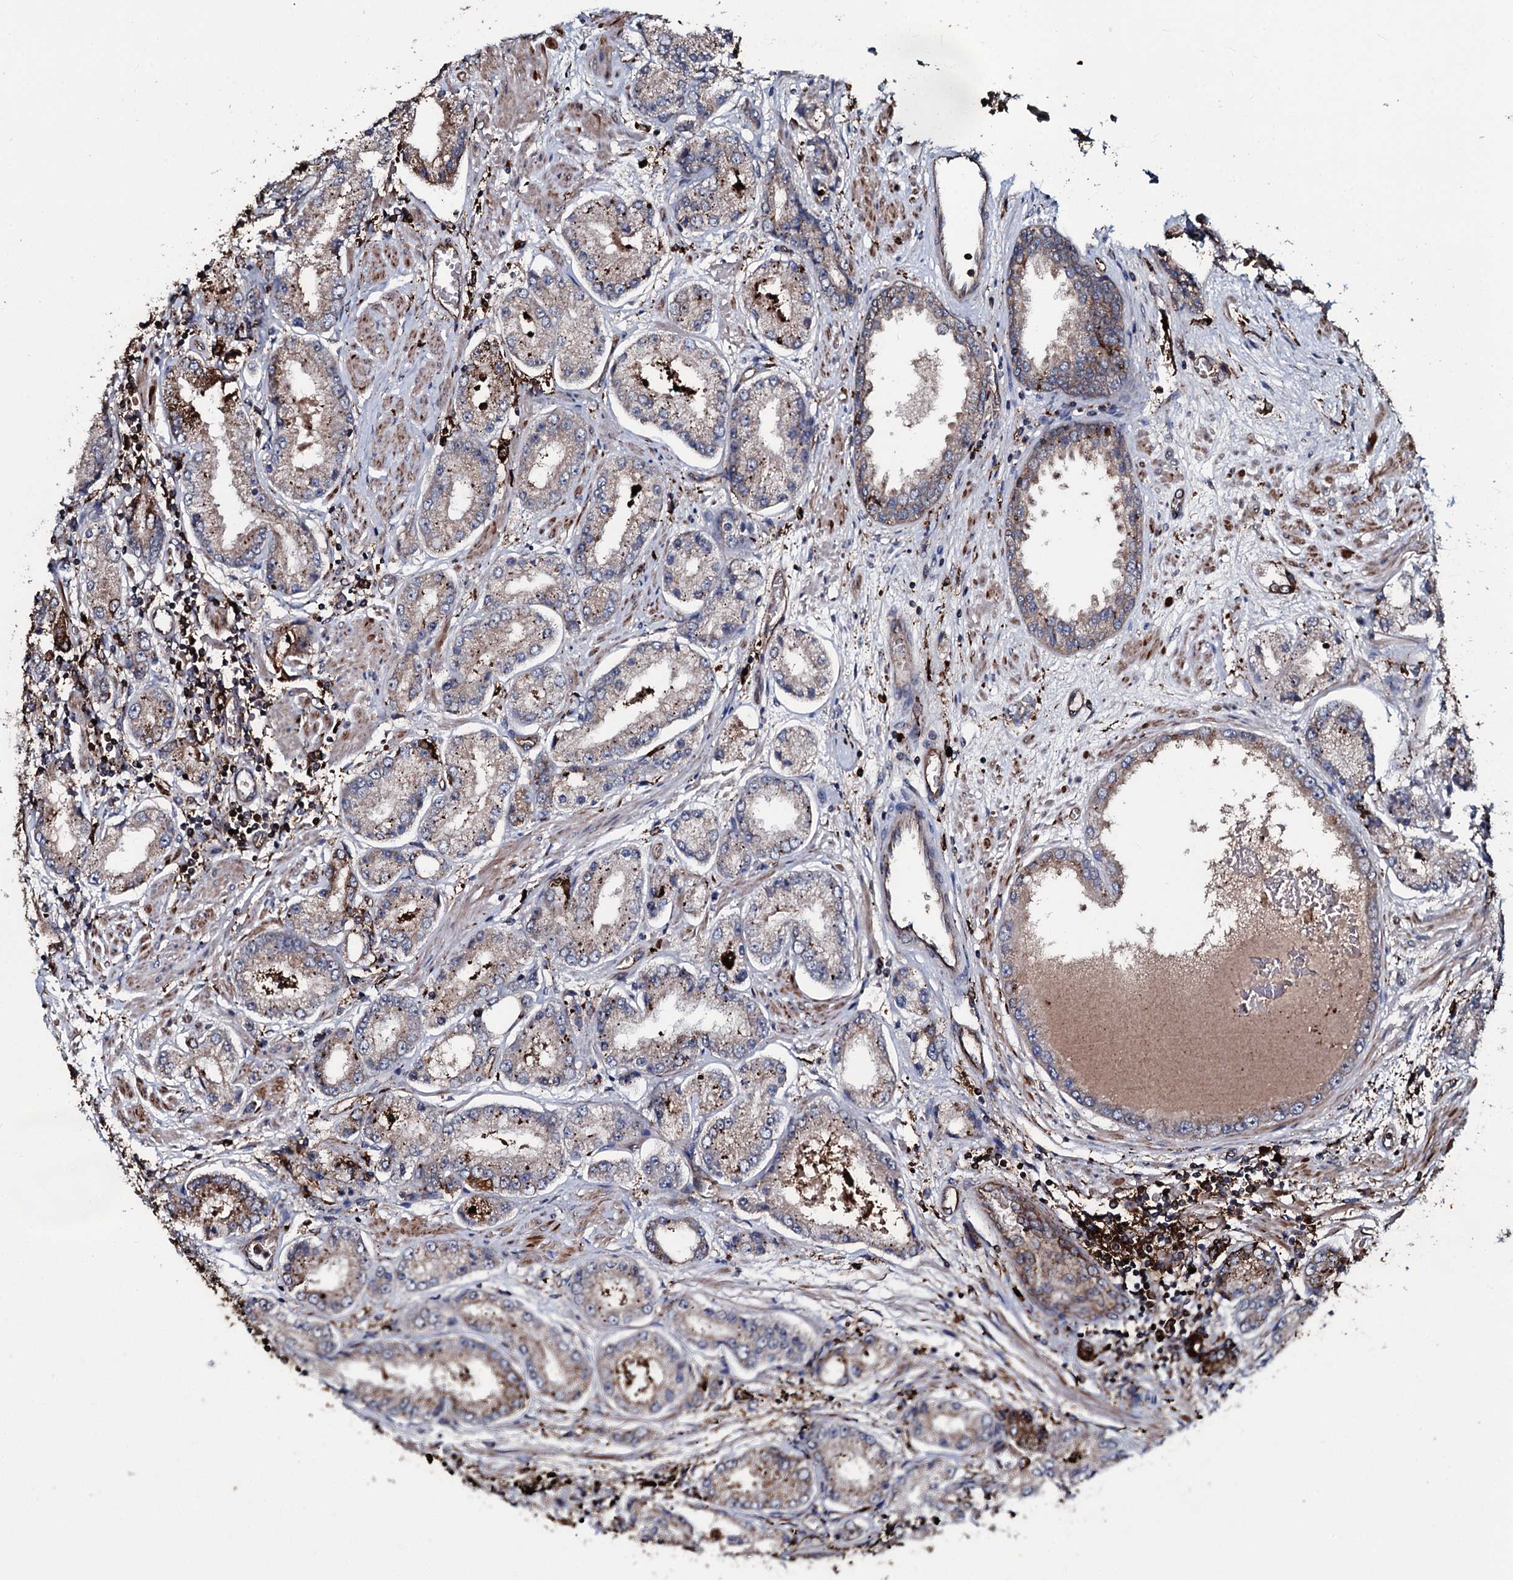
{"staining": {"intensity": "weak", "quantity": "25%-75%", "location": "cytoplasmic/membranous"}, "tissue": "prostate cancer", "cell_type": "Tumor cells", "image_type": "cancer", "snomed": [{"axis": "morphology", "description": "Adenocarcinoma, High grade"}, {"axis": "topography", "description": "Prostate"}], "caption": "Prostate adenocarcinoma (high-grade) stained with DAB (3,3'-diaminobenzidine) immunohistochemistry displays low levels of weak cytoplasmic/membranous expression in about 25%-75% of tumor cells.", "gene": "TPGS2", "patient": {"sex": "male", "age": 59}}